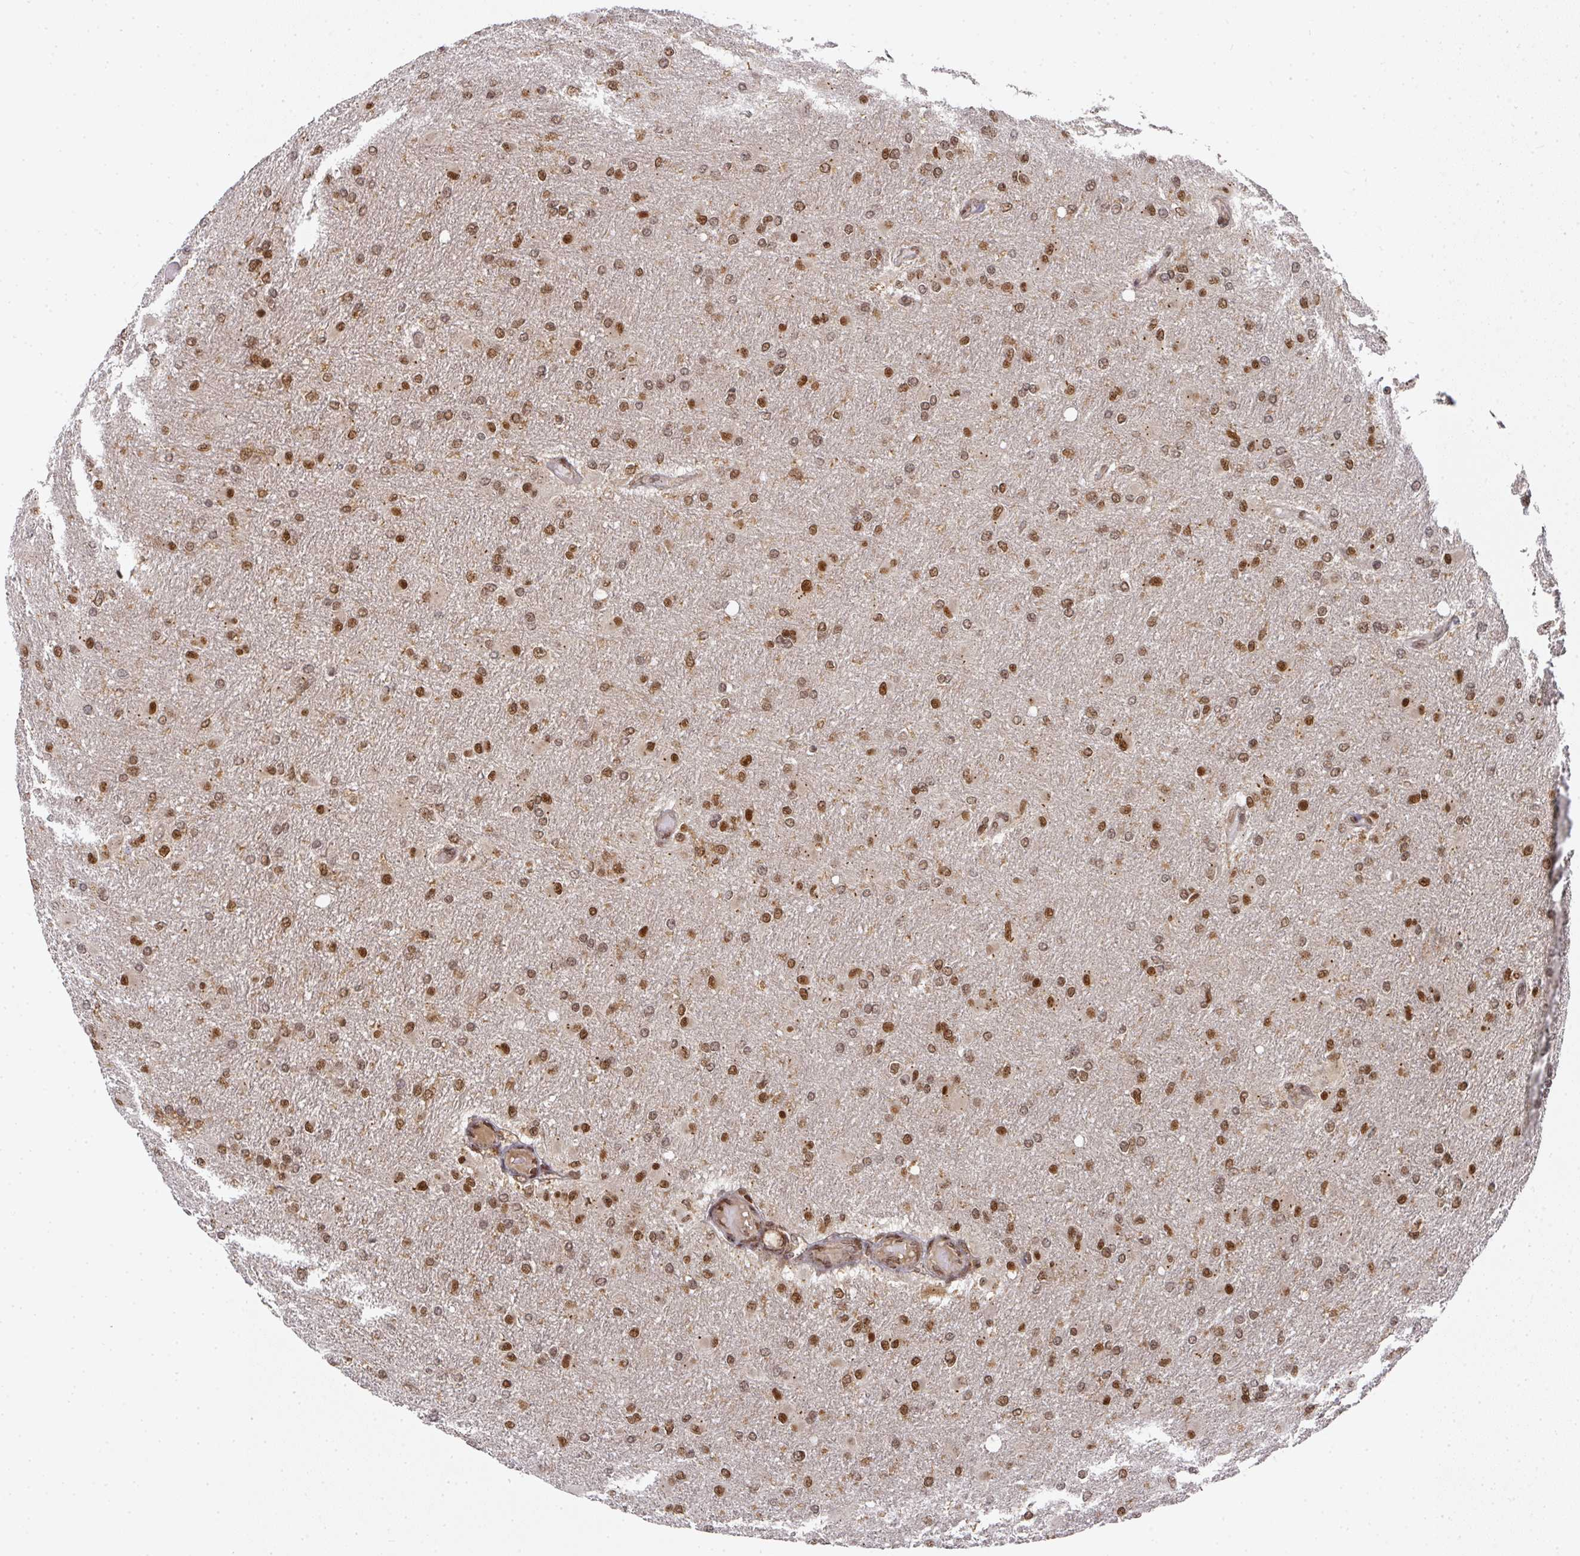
{"staining": {"intensity": "moderate", "quantity": ">75%", "location": "nuclear"}, "tissue": "glioma", "cell_type": "Tumor cells", "image_type": "cancer", "snomed": [{"axis": "morphology", "description": "Glioma, malignant, High grade"}, {"axis": "topography", "description": "Cerebral cortex"}], "caption": "A medium amount of moderate nuclear expression is present in approximately >75% of tumor cells in malignant glioma (high-grade) tissue.", "gene": "DIDO1", "patient": {"sex": "female", "age": 36}}